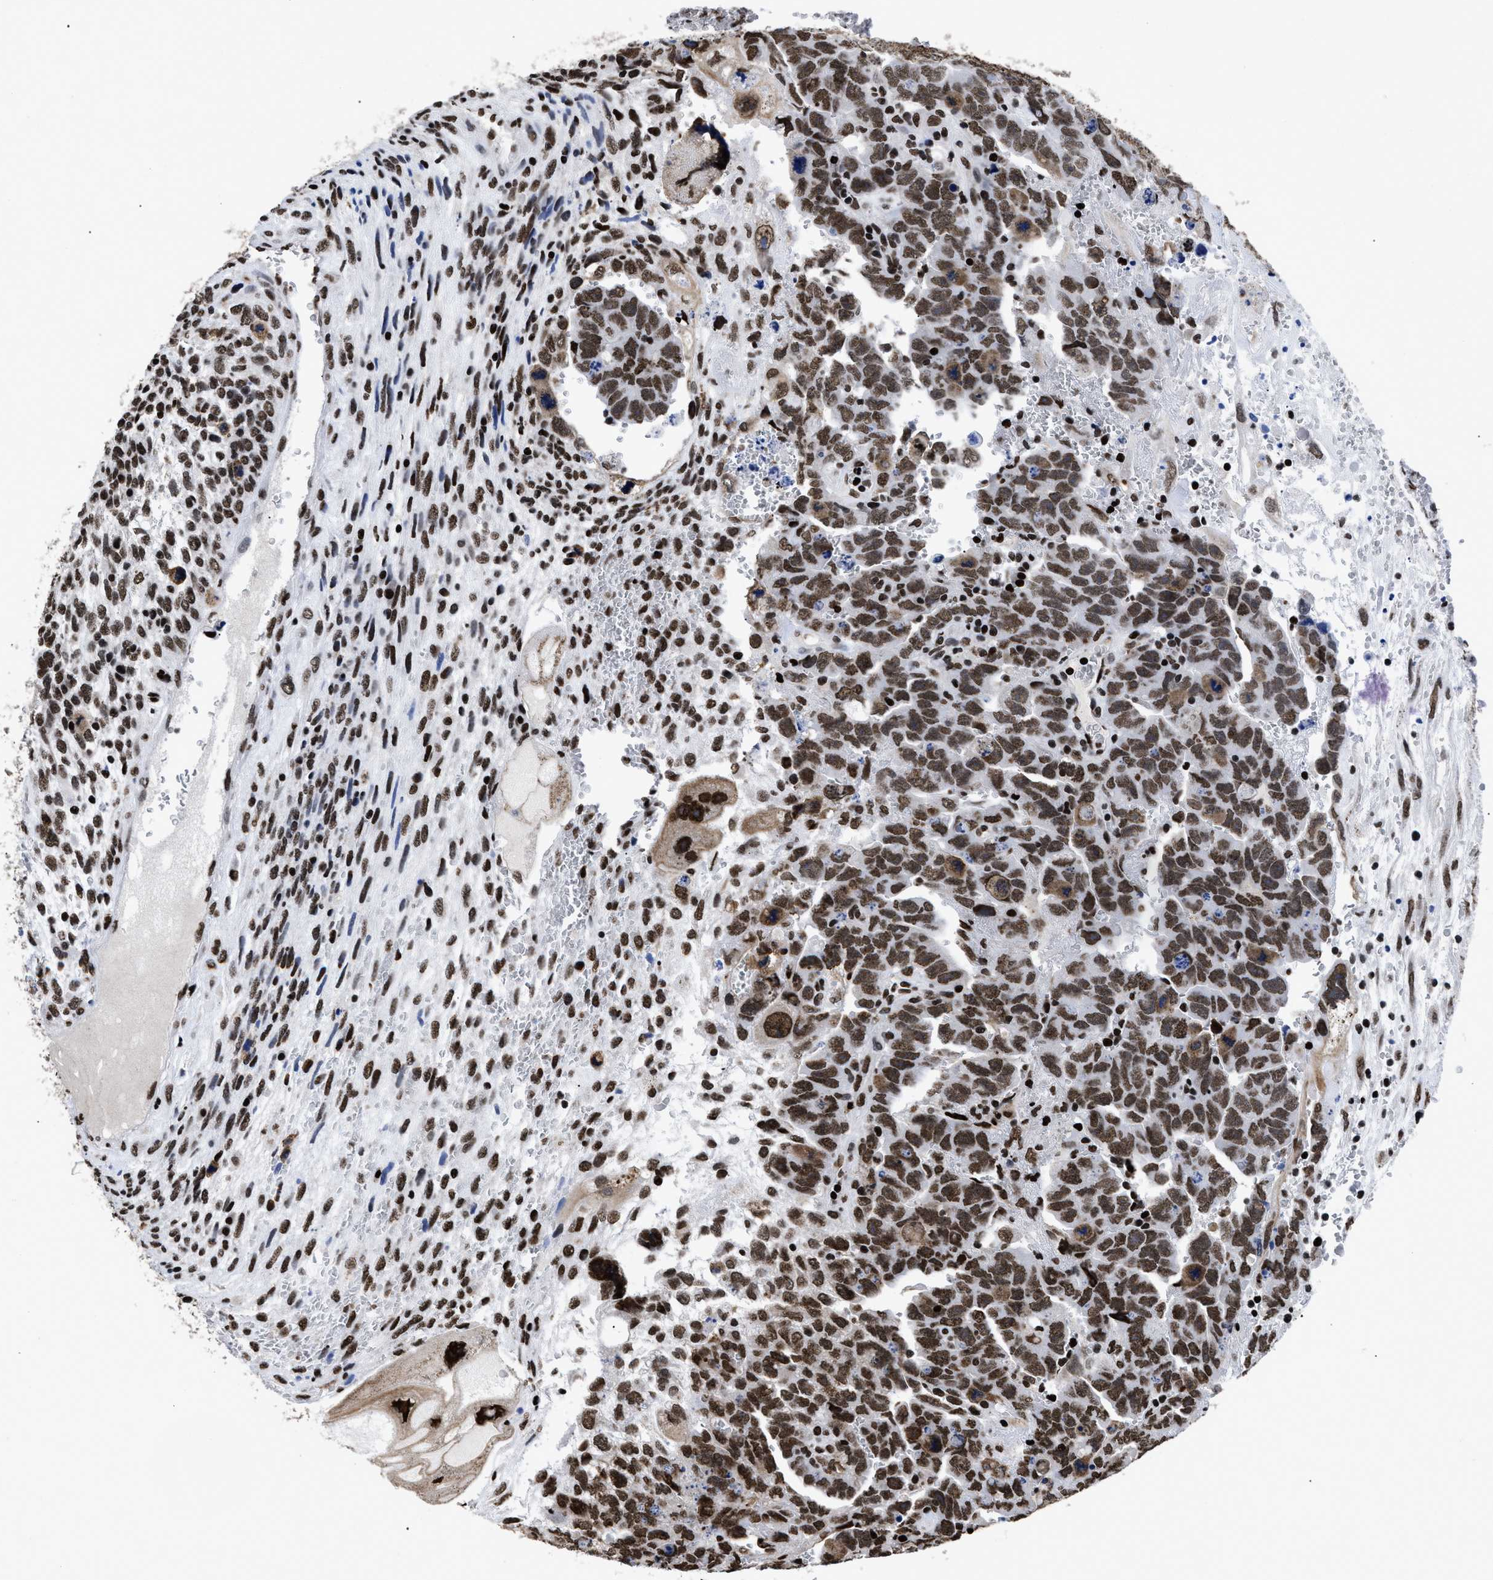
{"staining": {"intensity": "strong", "quantity": ">75%", "location": "nuclear"}, "tissue": "testis cancer", "cell_type": "Tumor cells", "image_type": "cancer", "snomed": [{"axis": "morphology", "description": "Carcinoma, Embryonal, NOS"}, {"axis": "topography", "description": "Testis"}], "caption": "Immunohistochemistry histopathology image of human testis cancer stained for a protein (brown), which demonstrates high levels of strong nuclear expression in approximately >75% of tumor cells.", "gene": "CALHM3", "patient": {"sex": "male", "age": 28}}